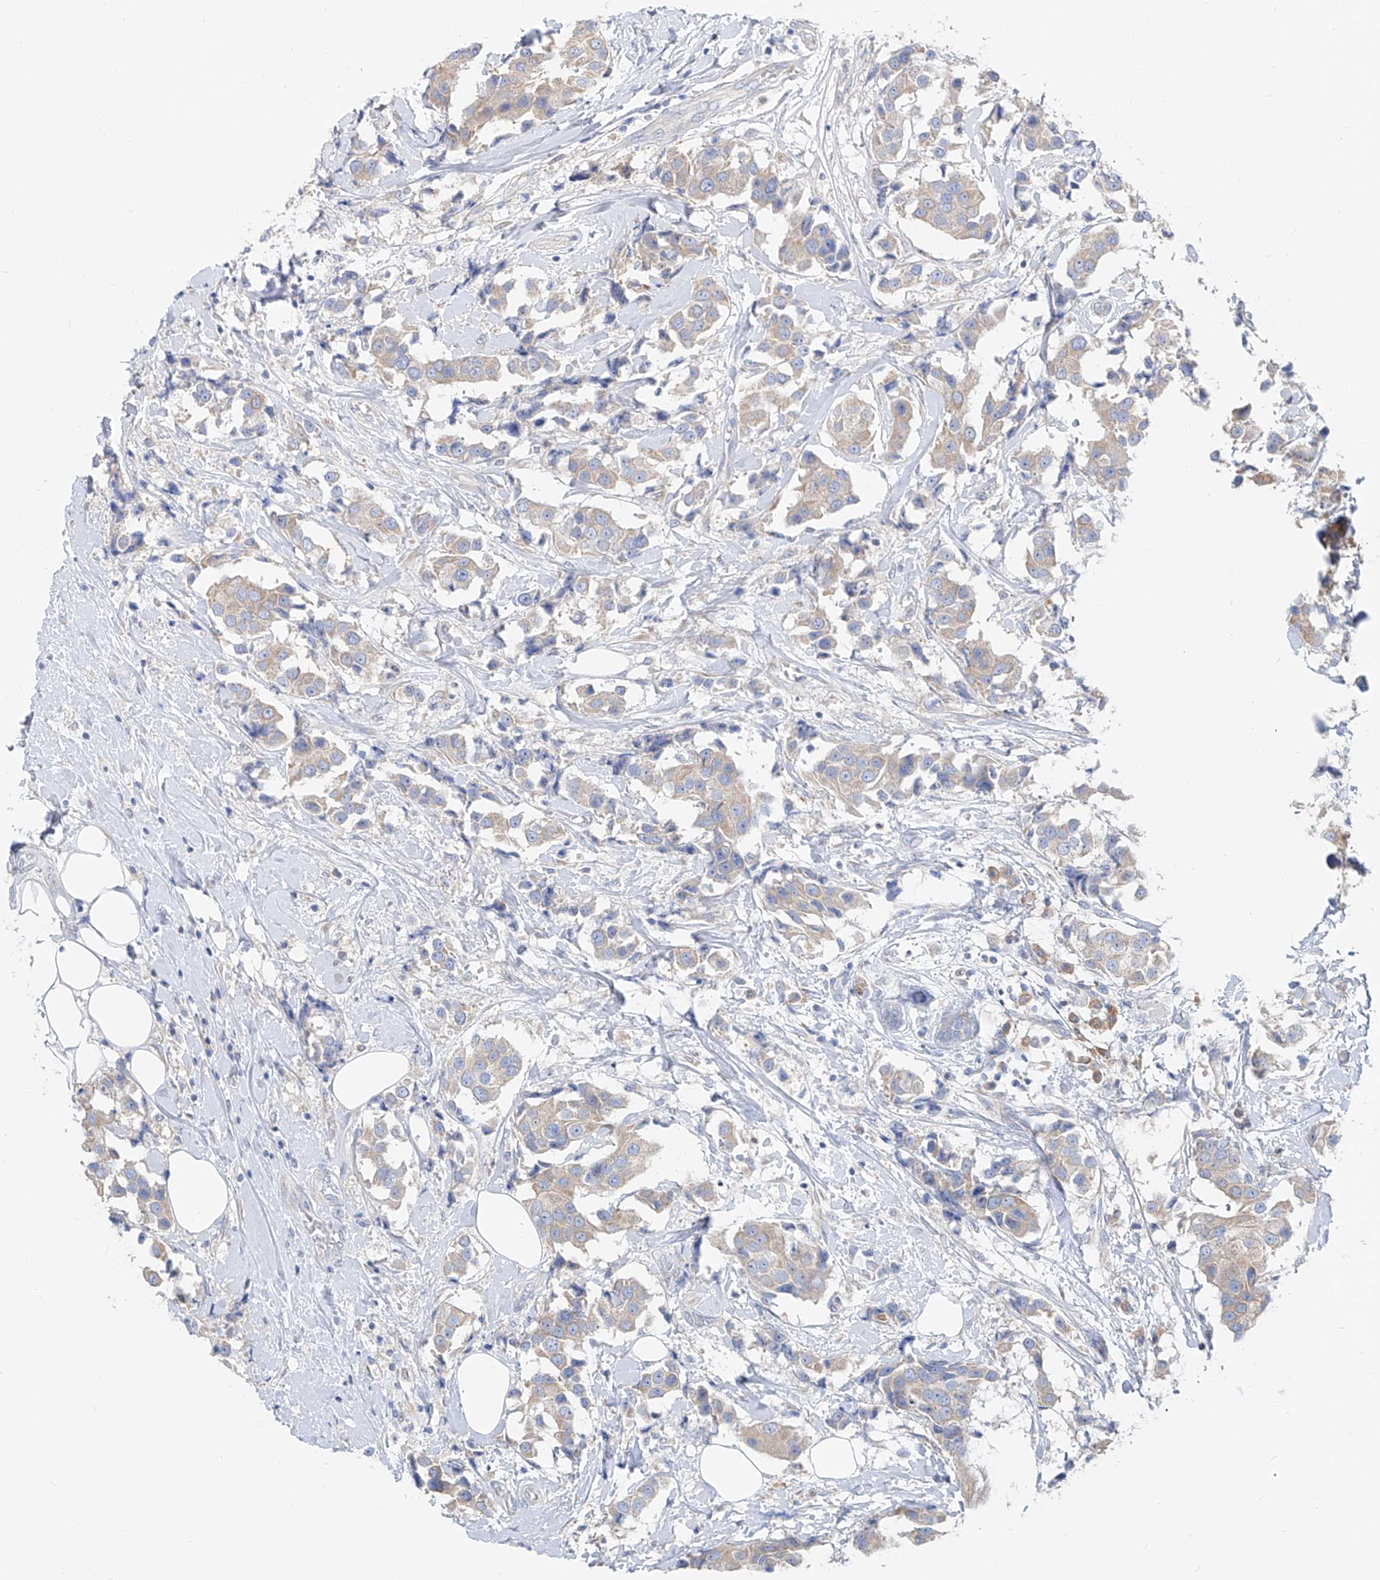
{"staining": {"intensity": "weak", "quantity": "<25%", "location": "cytoplasmic/membranous"}, "tissue": "breast cancer", "cell_type": "Tumor cells", "image_type": "cancer", "snomed": [{"axis": "morphology", "description": "Normal tissue, NOS"}, {"axis": "morphology", "description": "Duct carcinoma"}, {"axis": "topography", "description": "Breast"}], "caption": "This is an immunohistochemistry image of human invasive ductal carcinoma (breast). There is no expression in tumor cells.", "gene": "UFL1", "patient": {"sex": "female", "age": 39}}